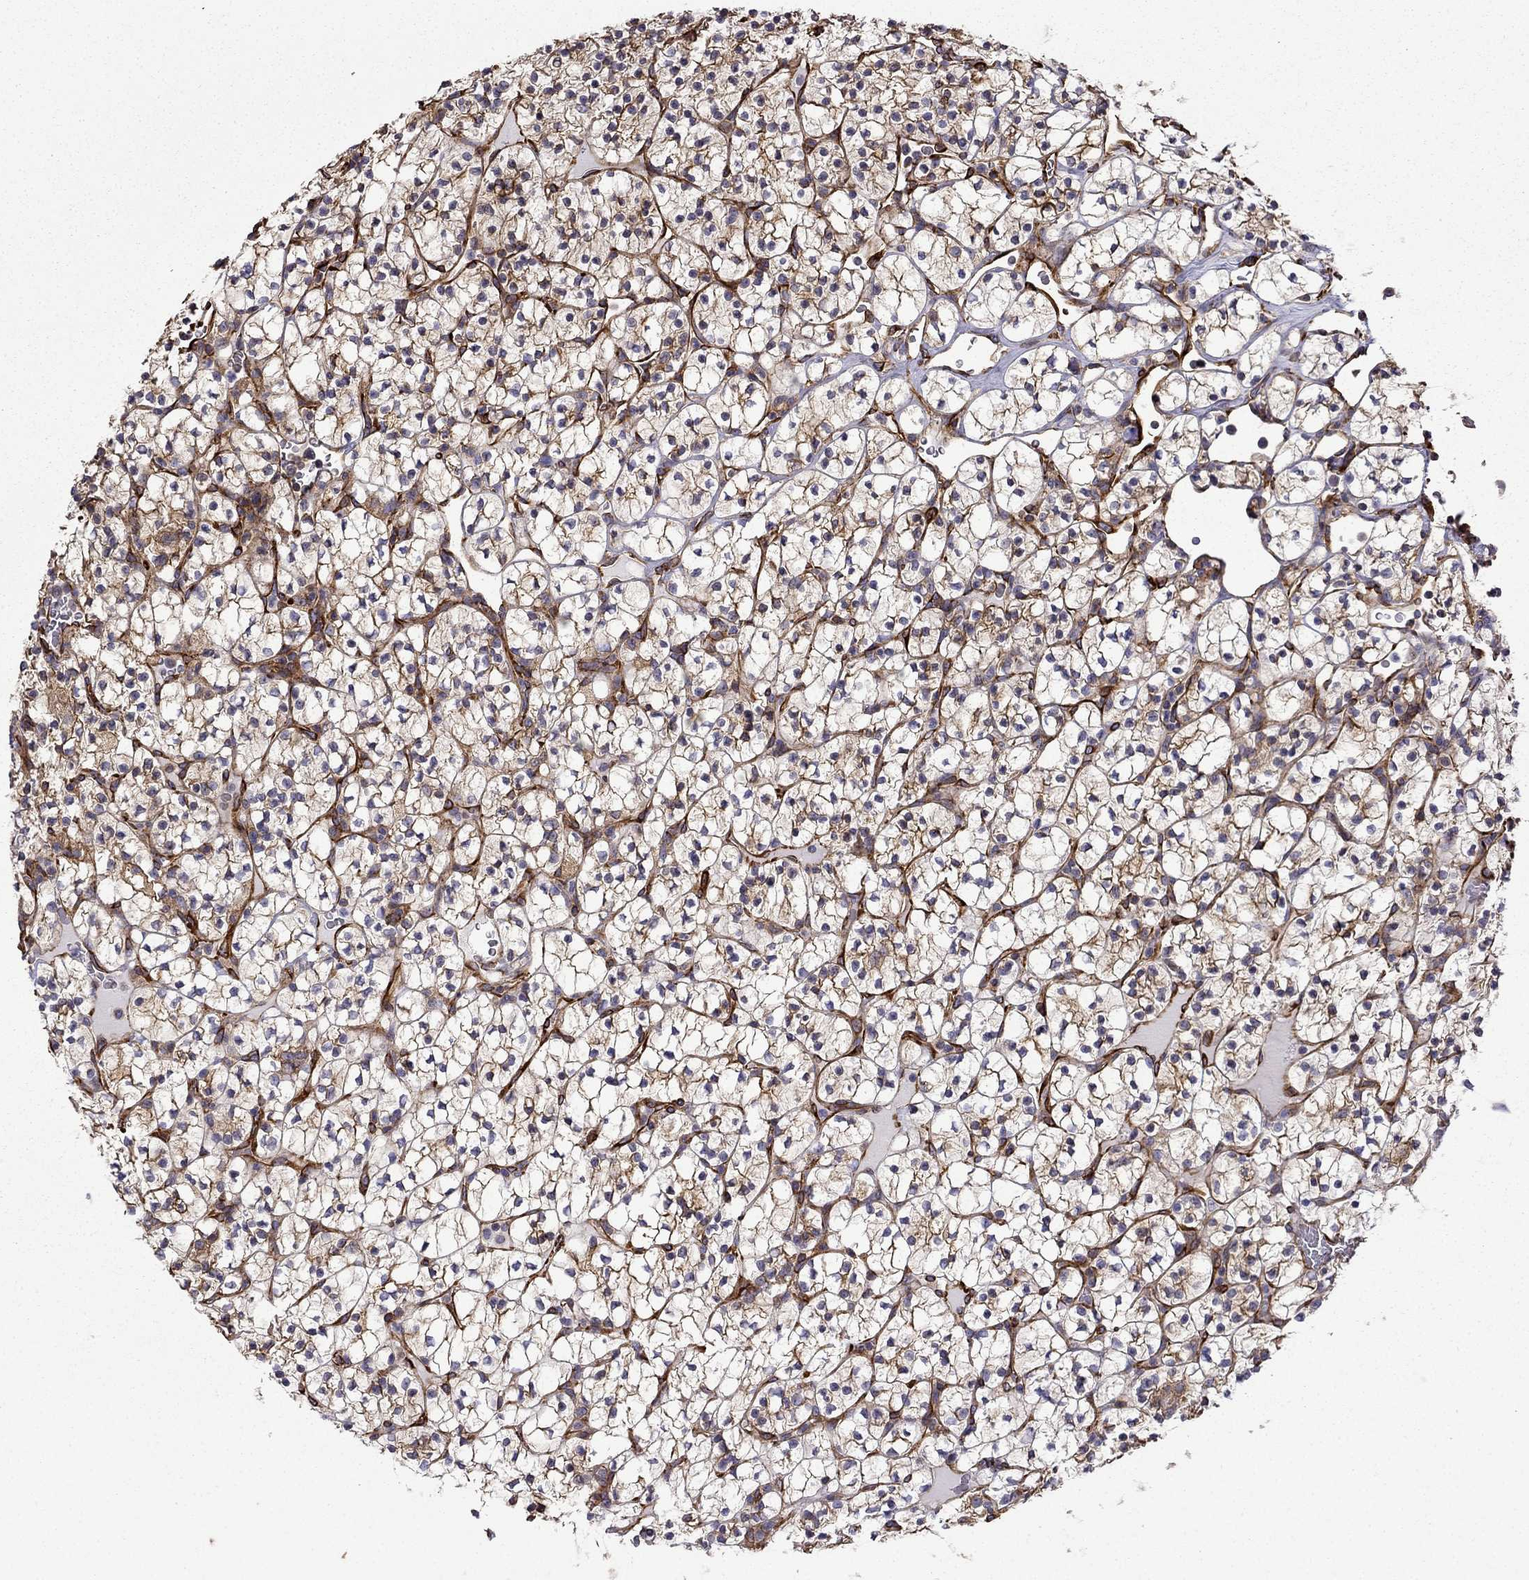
{"staining": {"intensity": "moderate", "quantity": ">75%", "location": "cytoplasmic/membranous"}, "tissue": "renal cancer", "cell_type": "Tumor cells", "image_type": "cancer", "snomed": [{"axis": "morphology", "description": "Adenocarcinoma, NOS"}, {"axis": "topography", "description": "Kidney"}], "caption": "Renal cancer (adenocarcinoma) tissue reveals moderate cytoplasmic/membranous positivity in approximately >75% of tumor cells (Stains: DAB in brown, nuclei in blue, Microscopy: brightfield microscopy at high magnification).", "gene": "MAP4", "patient": {"sex": "female", "age": 89}}